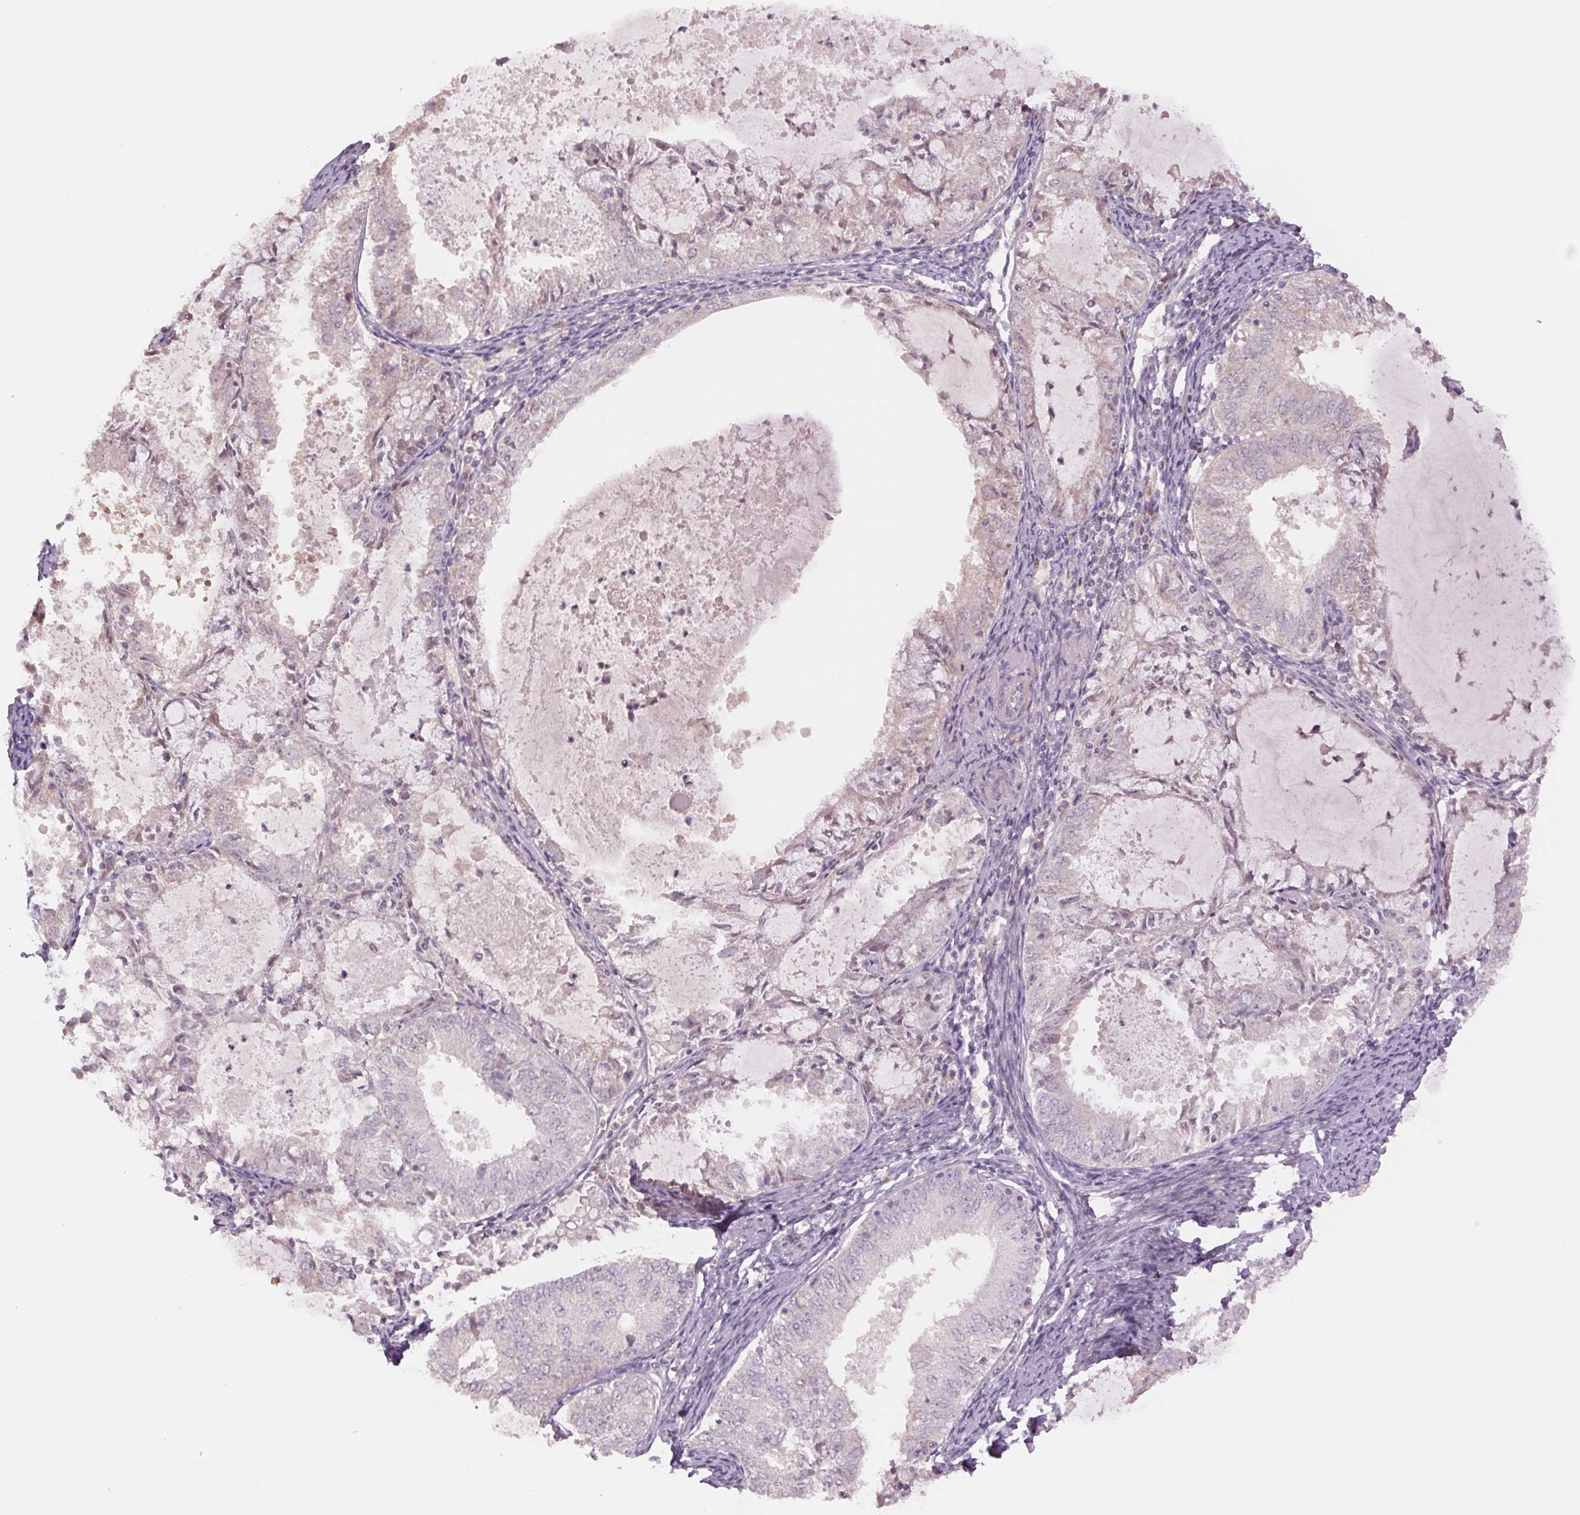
{"staining": {"intensity": "negative", "quantity": "none", "location": "none"}, "tissue": "endometrial cancer", "cell_type": "Tumor cells", "image_type": "cancer", "snomed": [{"axis": "morphology", "description": "Adenocarcinoma, NOS"}, {"axis": "topography", "description": "Endometrium"}], "caption": "Tumor cells show no significant staining in endometrial cancer (adenocarcinoma).", "gene": "PPIA", "patient": {"sex": "female", "age": 57}}